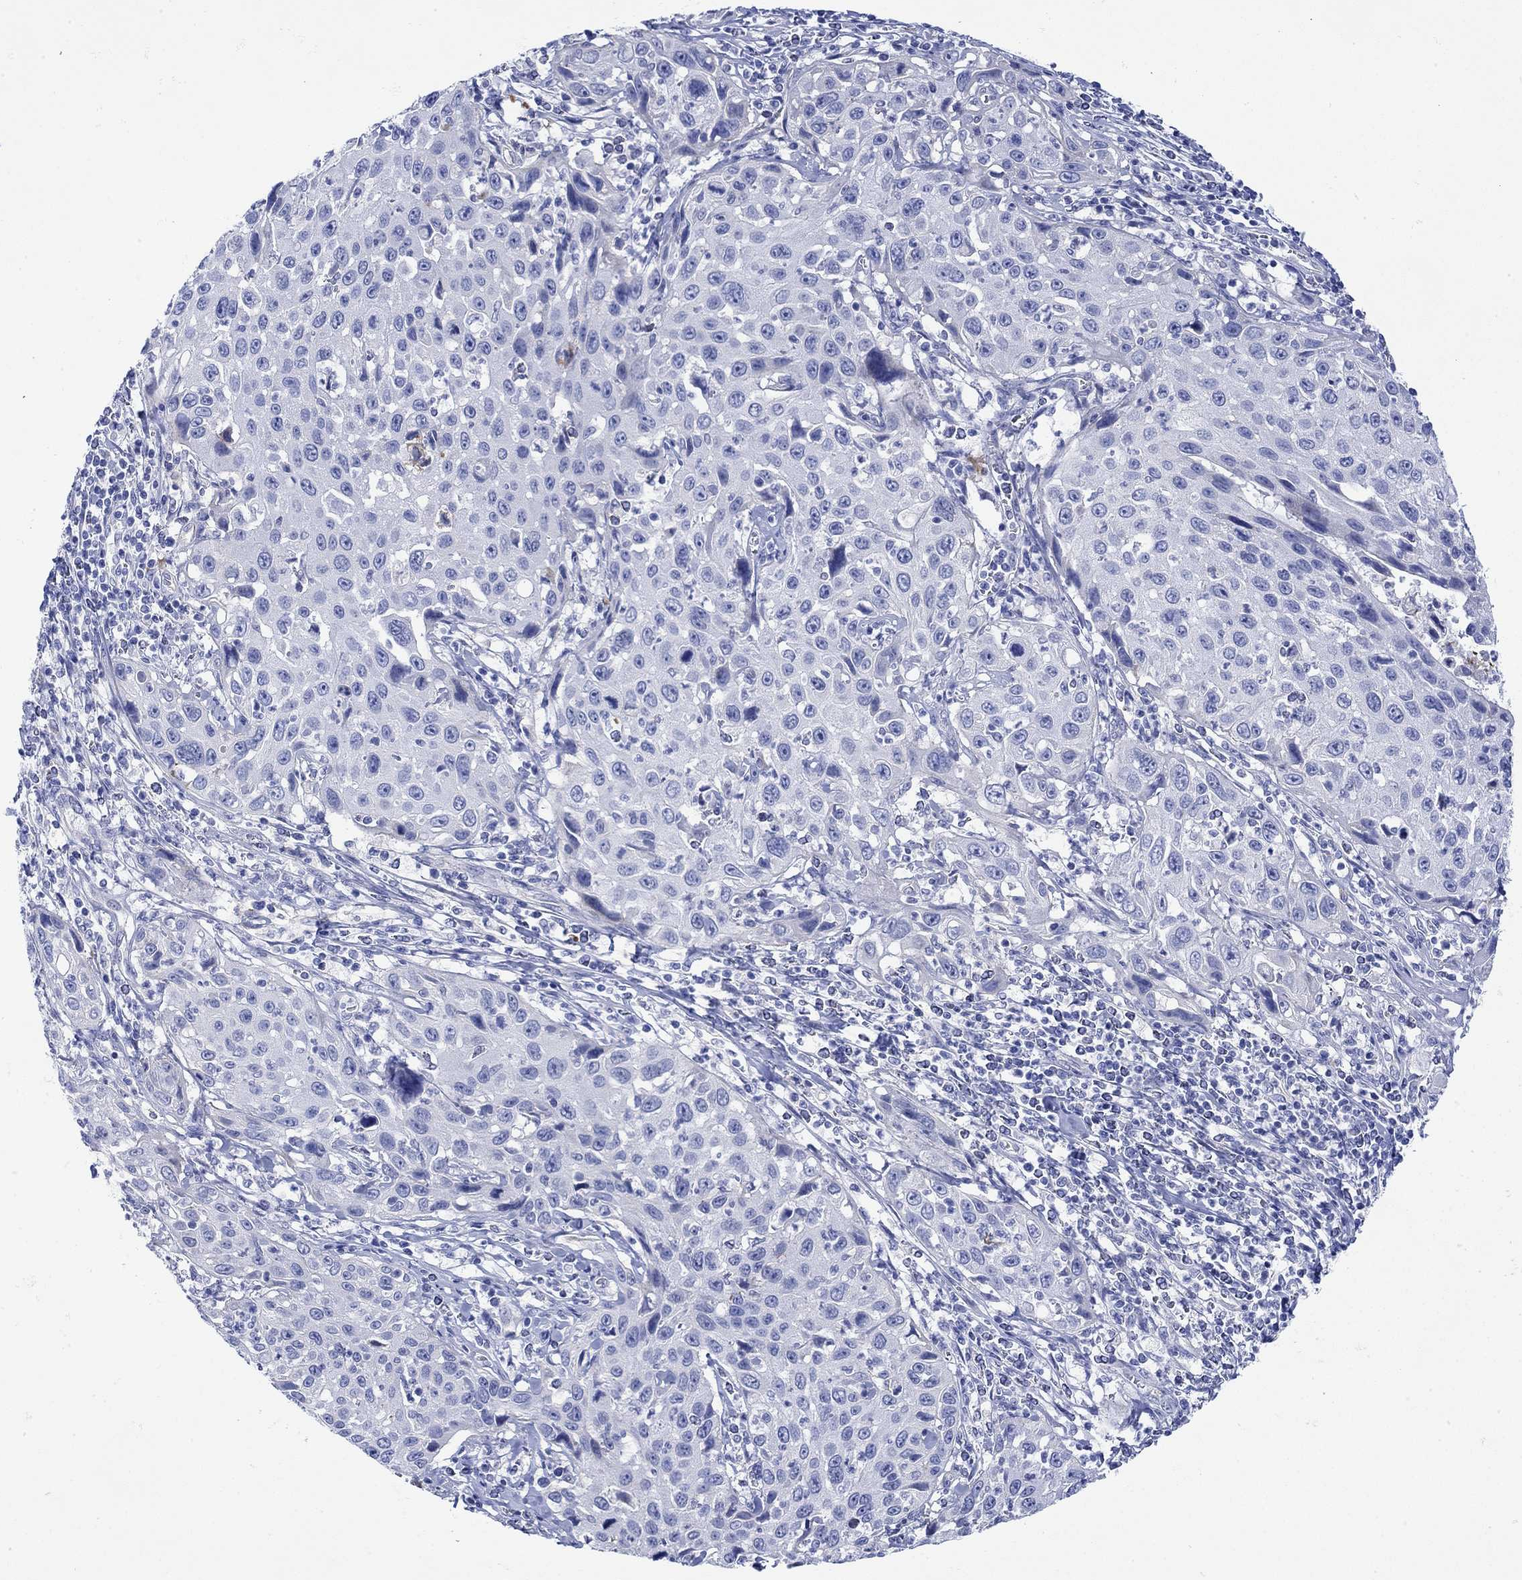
{"staining": {"intensity": "negative", "quantity": "none", "location": "none"}, "tissue": "cervical cancer", "cell_type": "Tumor cells", "image_type": "cancer", "snomed": [{"axis": "morphology", "description": "Squamous cell carcinoma, NOS"}, {"axis": "topography", "description": "Cervix"}], "caption": "The micrograph demonstrates no staining of tumor cells in cervical cancer.", "gene": "ANKMY1", "patient": {"sex": "female", "age": 26}}